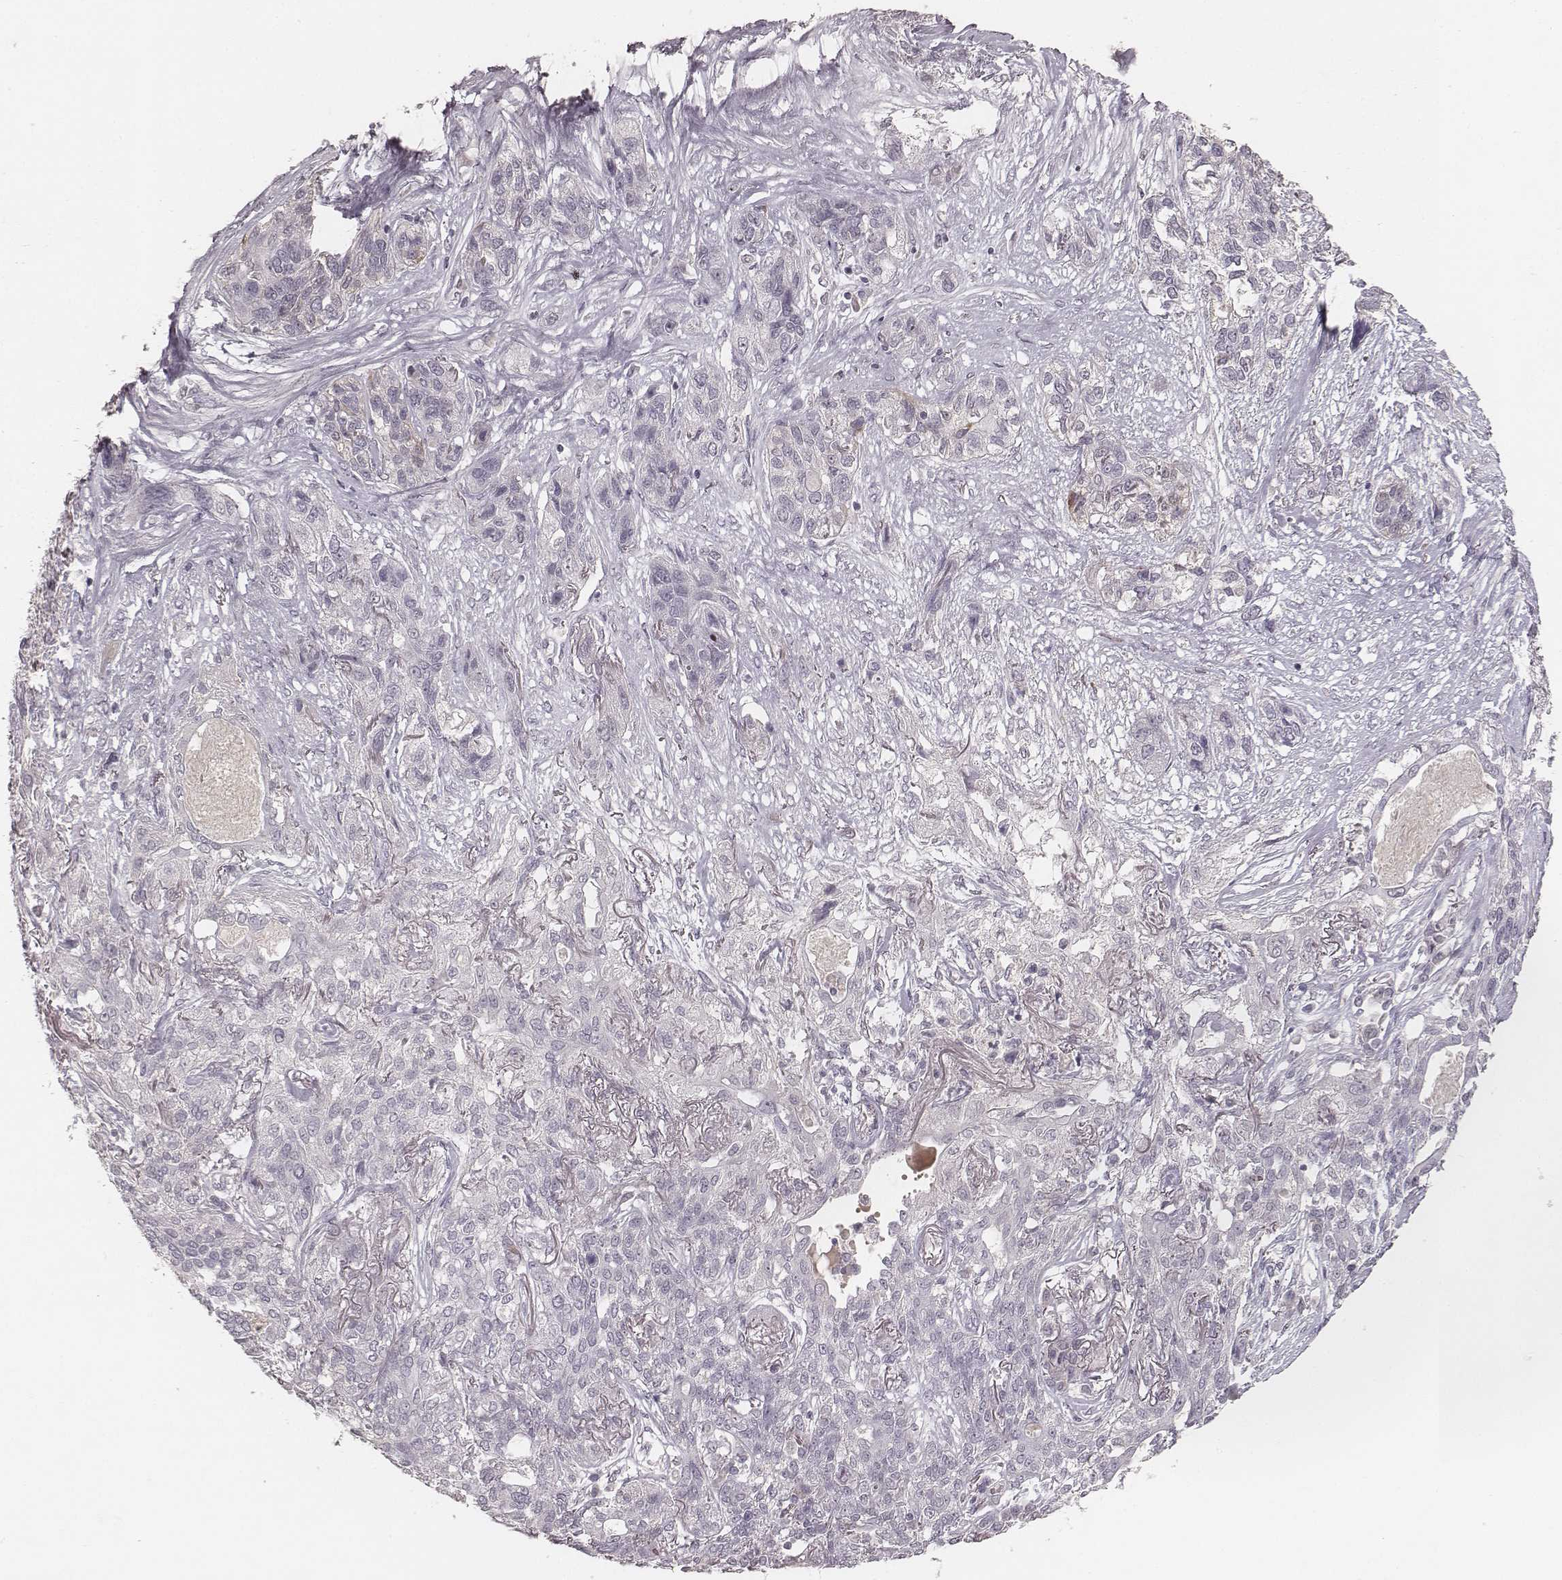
{"staining": {"intensity": "negative", "quantity": "none", "location": "none"}, "tissue": "lung cancer", "cell_type": "Tumor cells", "image_type": "cancer", "snomed": [{"axis": "morphology", "description": "Squamous cell carcinoma, NOS"}, {"axis": "topography", "description": "Lung"}], "caption": "This image is of lung squamous cell carcinoma stained with IHC to label a protein in brown with the nuclei are counter-stained blue. There is no staining in tumor cells.", "gene": "MADCAM1", "patient": {"sex": "female", "age": 70}}